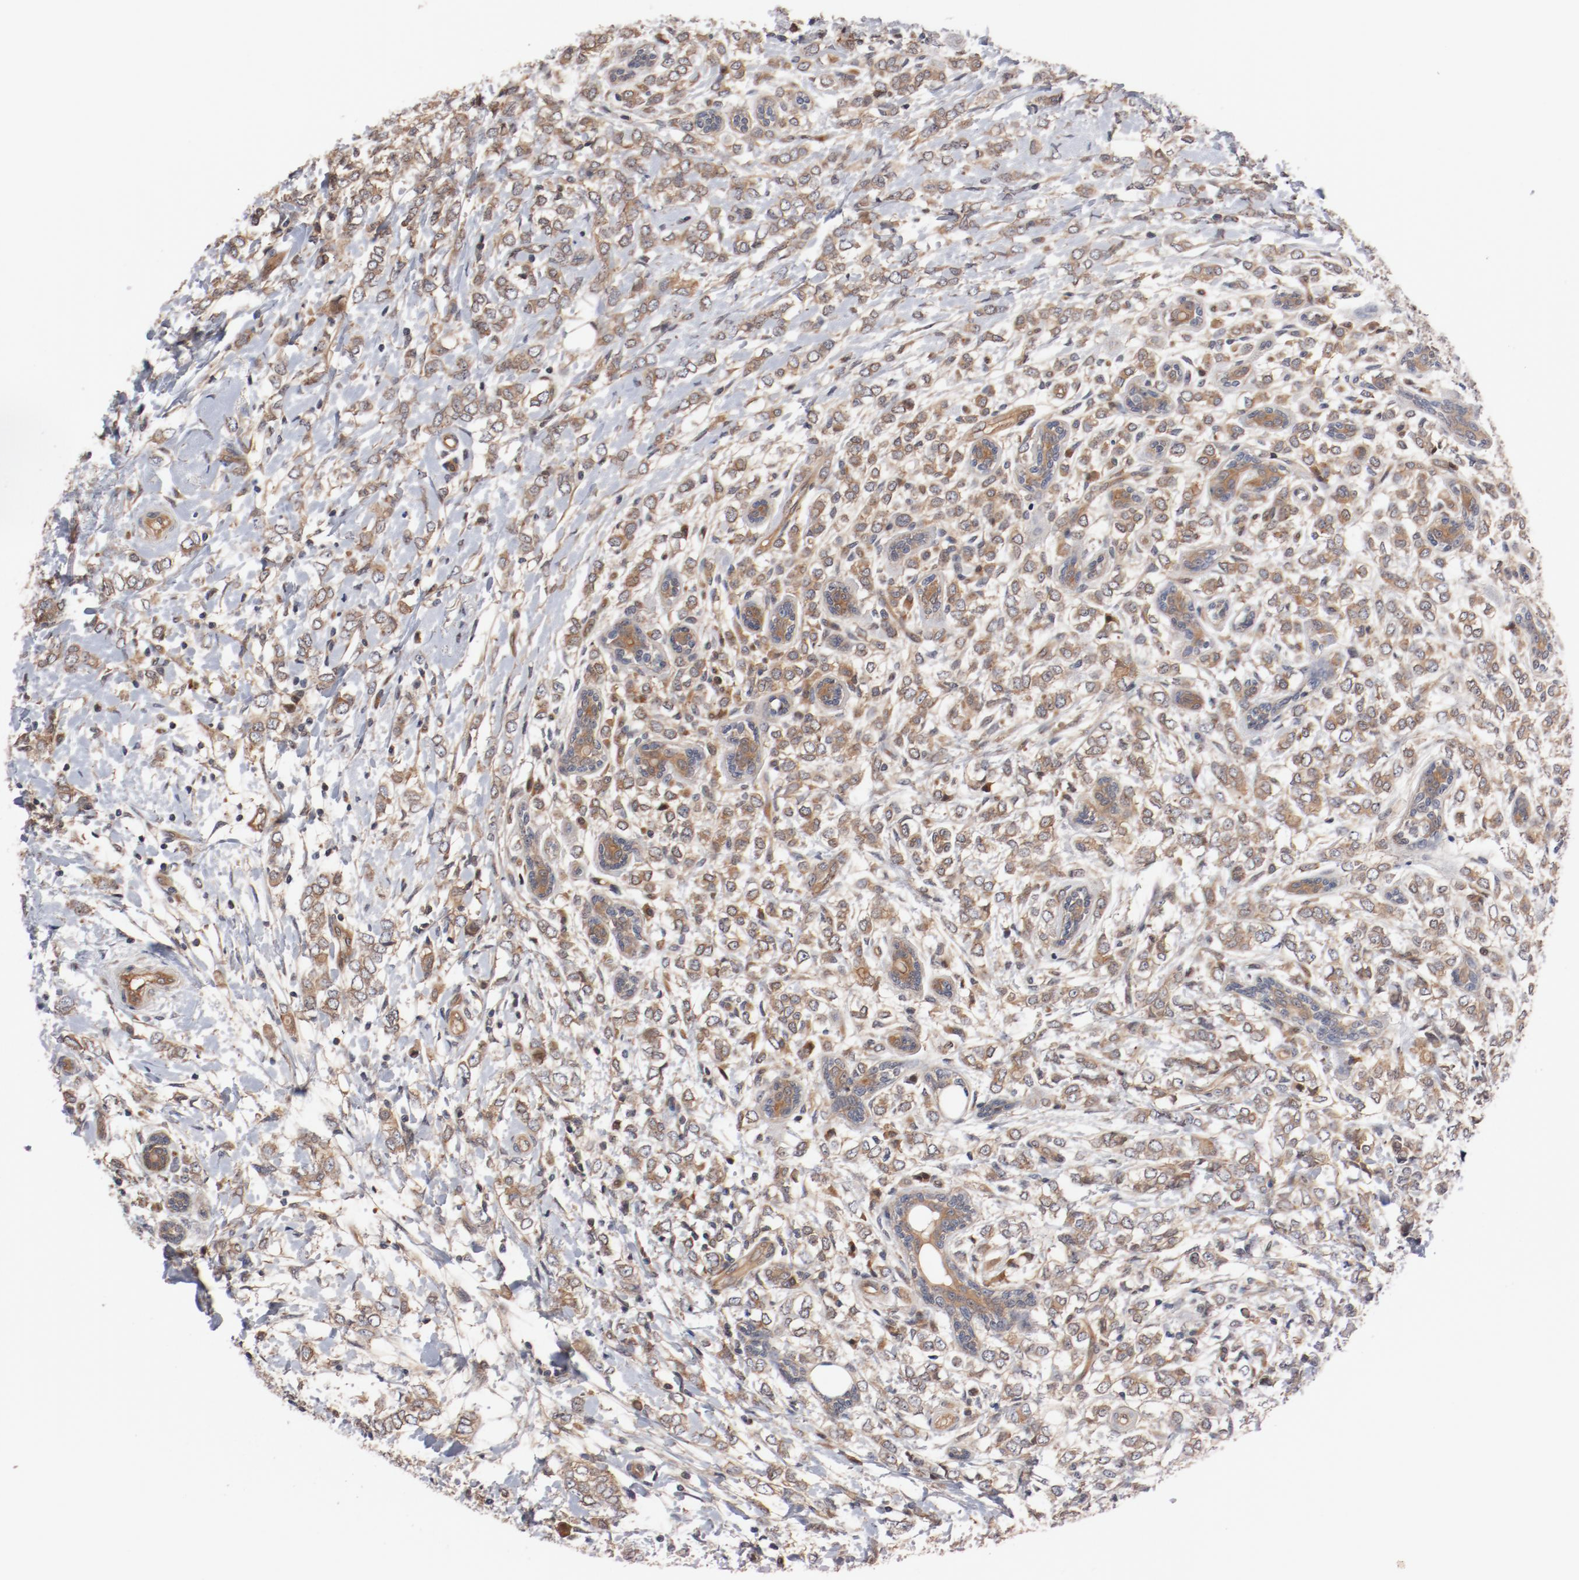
{"staining": {"intensity": "weak", "quantity": ">75%", "location": "cytoplasmic/membranous"}, "tissue": "breast cancer", "cell_type": "Tumor cells", "image_type": "cancer", "snomed": [{"axis": "morphology", "description": "Normal tissue, NOS"}, {"axis": "morphology", "description": "Lobular carcinoma"}, {"axis": "topography", "description": "Breast"}], "caption": "A histopathology image showing weak cytoplasmic/membranous expression in about >75% of tumor cells in breast cancer, as visualized by brown immunohistochemical staining.", "gene": "PITPNM2", "patient": {"sex": "female", "age": 47}}